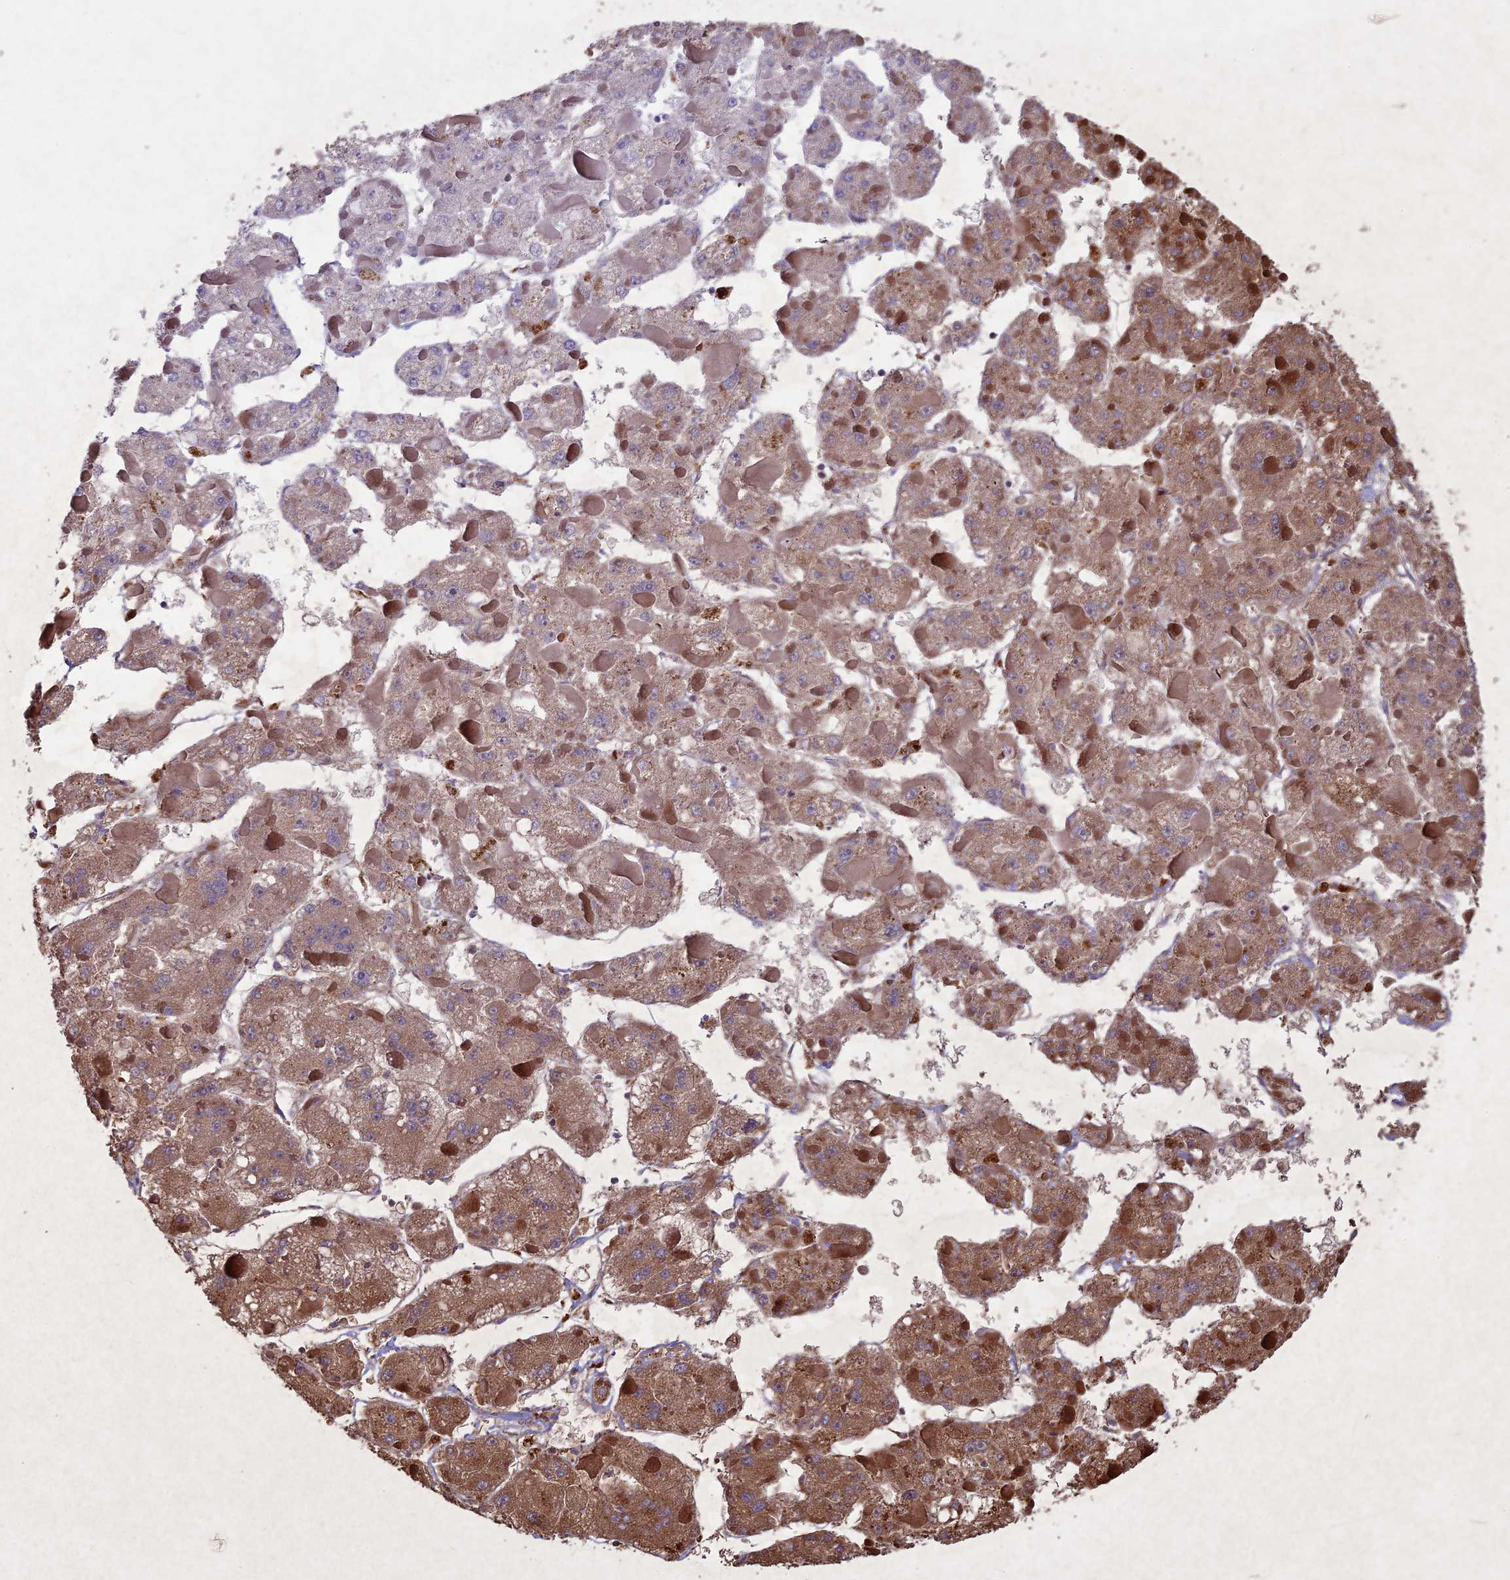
{"staining": {"intensity": "moderate", "quantity": "25%-75%", "location": "cytoplasmic/membranous"}, "tissue": "liver cancer", "cell_type": "Tumor cells", "image_type": "cancer", "snomed": [{"axis": "morphology", "description": "Carcinoma, Hepatocellular, NOS"}, {"axis": "topography", "description": "Liver"}], "caption": "A photomicrograph of liver hepatocellular carcinoma stained for a protein reveals moderate cytoplasmic/membranous brown staining in tumor cells.", "gene": "CIAO2B", "patient": {"sex": "female", "age": 73}}